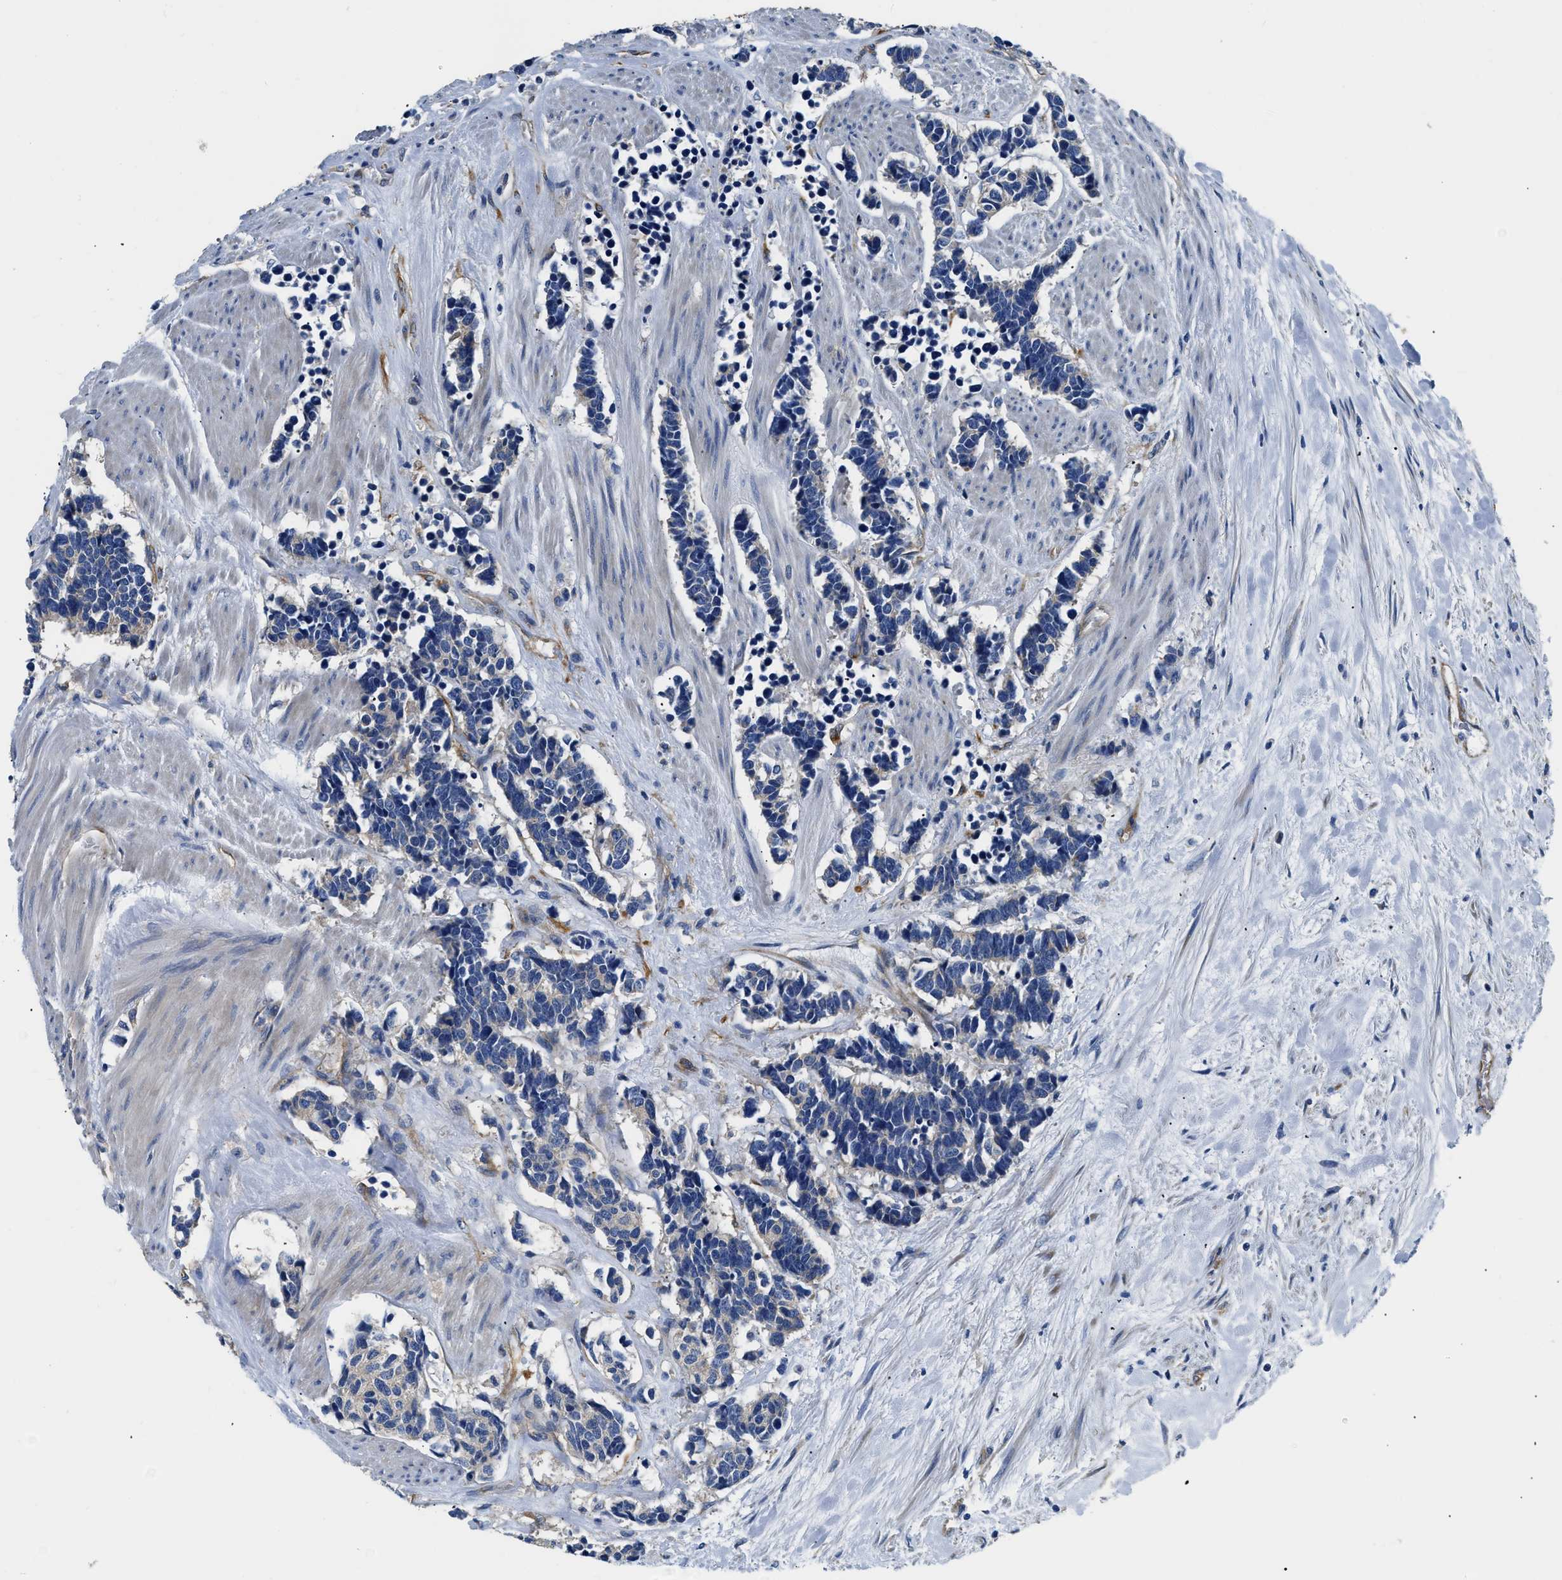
{"staining": {"intensity": "negative", "quantity": "none", "location": "none"}, "tissue": "carcinoid", "cell_type": "Tumor cells", "image_type": "cancer", "snomed": [{"axis": "morphology", "description": "Carcinoma, NOS"}, {"axis": "morphology", "description": "Carcinoid, malignant, NOS"}, {"axis": "topography", "description": "Urinary bladder"}], "caption": "Image shows no significant protein expression in tumor cells of carcinoid.", "gene": "CSDE1", "patient": {"sex": "male", "age": 57}}